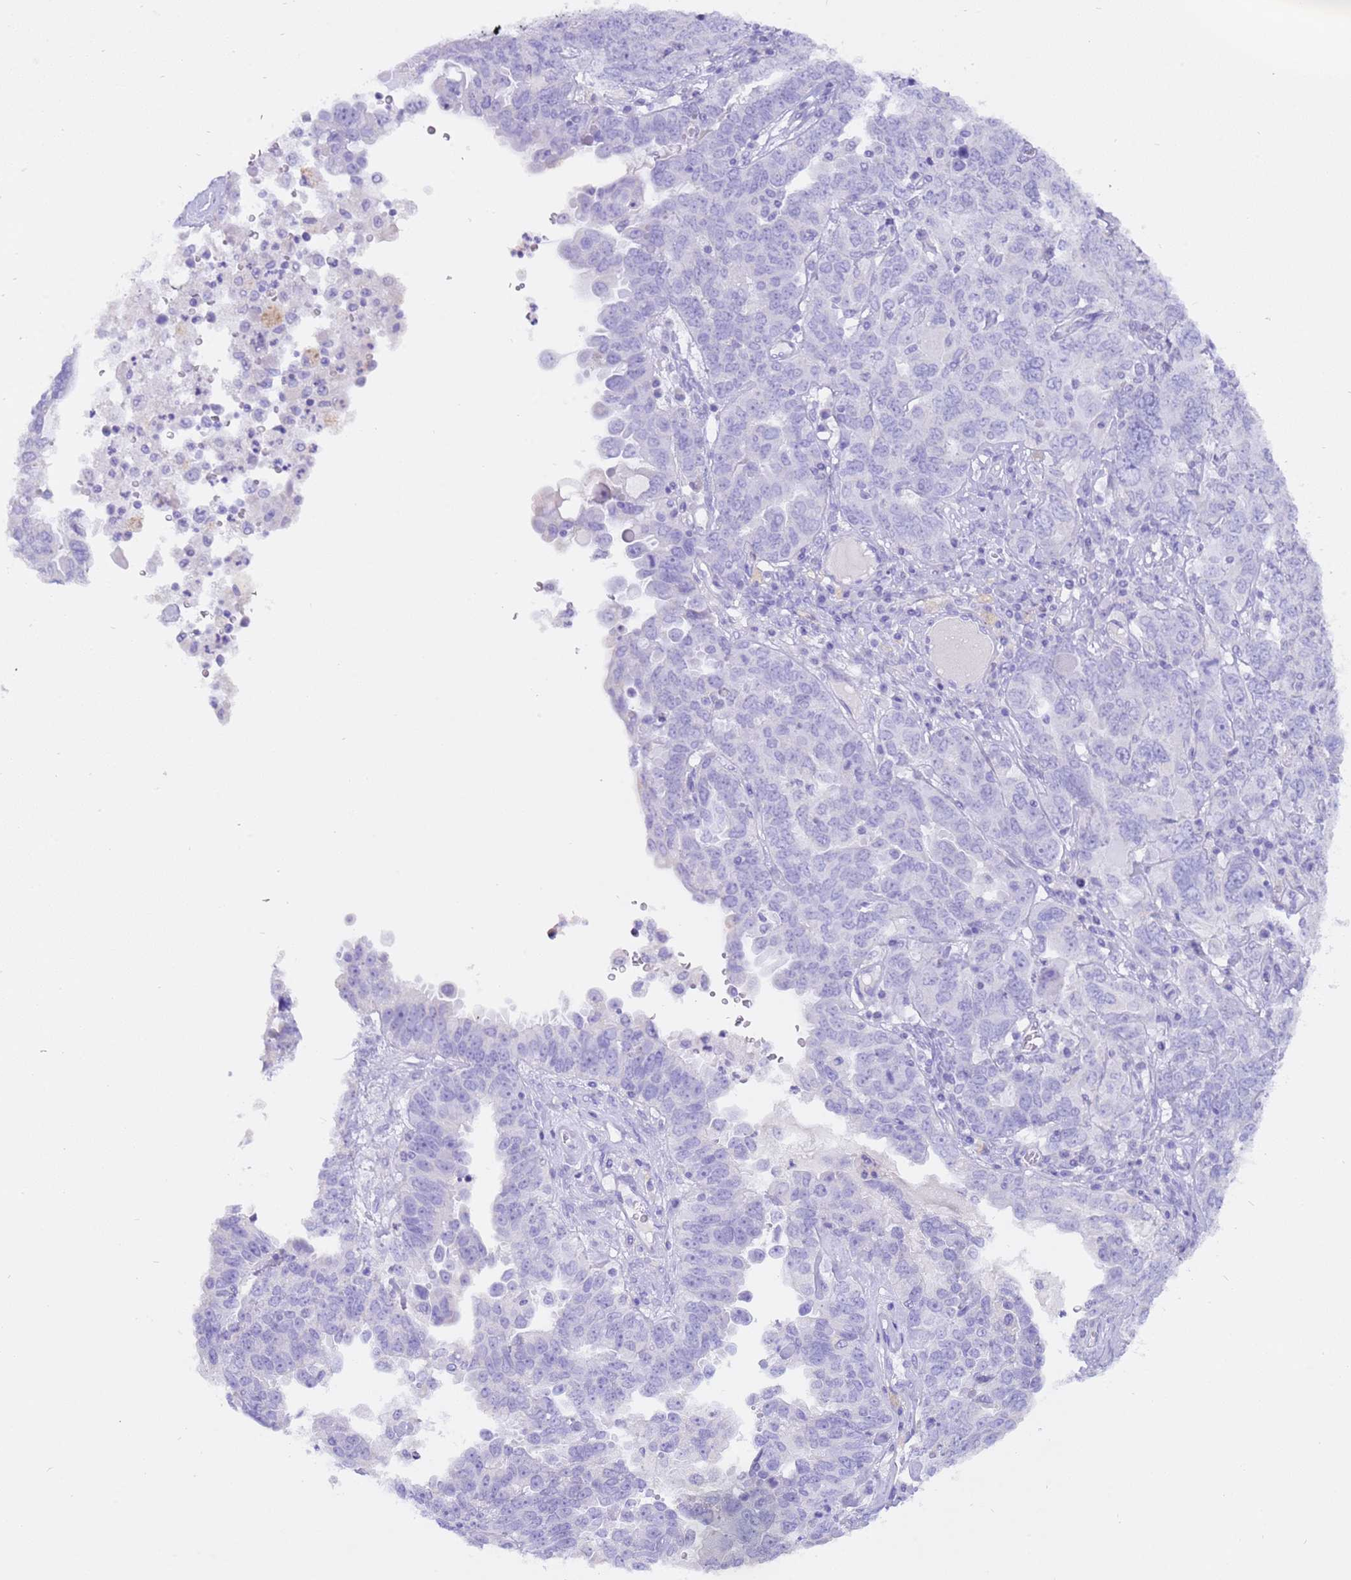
{"staining": {"intensity": "negative", "quantity": "none", "location": "none"}, "tissue": "ovarian cancer", "cell_type": "Tumor cells", "image_type": "cancer", "snomed": [{"axis": "morphology", "description": "Carcinoma, endometroid"}, {"axis": "topography", "description": "Ovary"}], "caption": "Immunohistochemical staining of human ovarian endometroid carcinoma reveals no significant positivity in tumor cells.", "gene": "CPB1", "patient": {"sex": "female", "age": 62}}